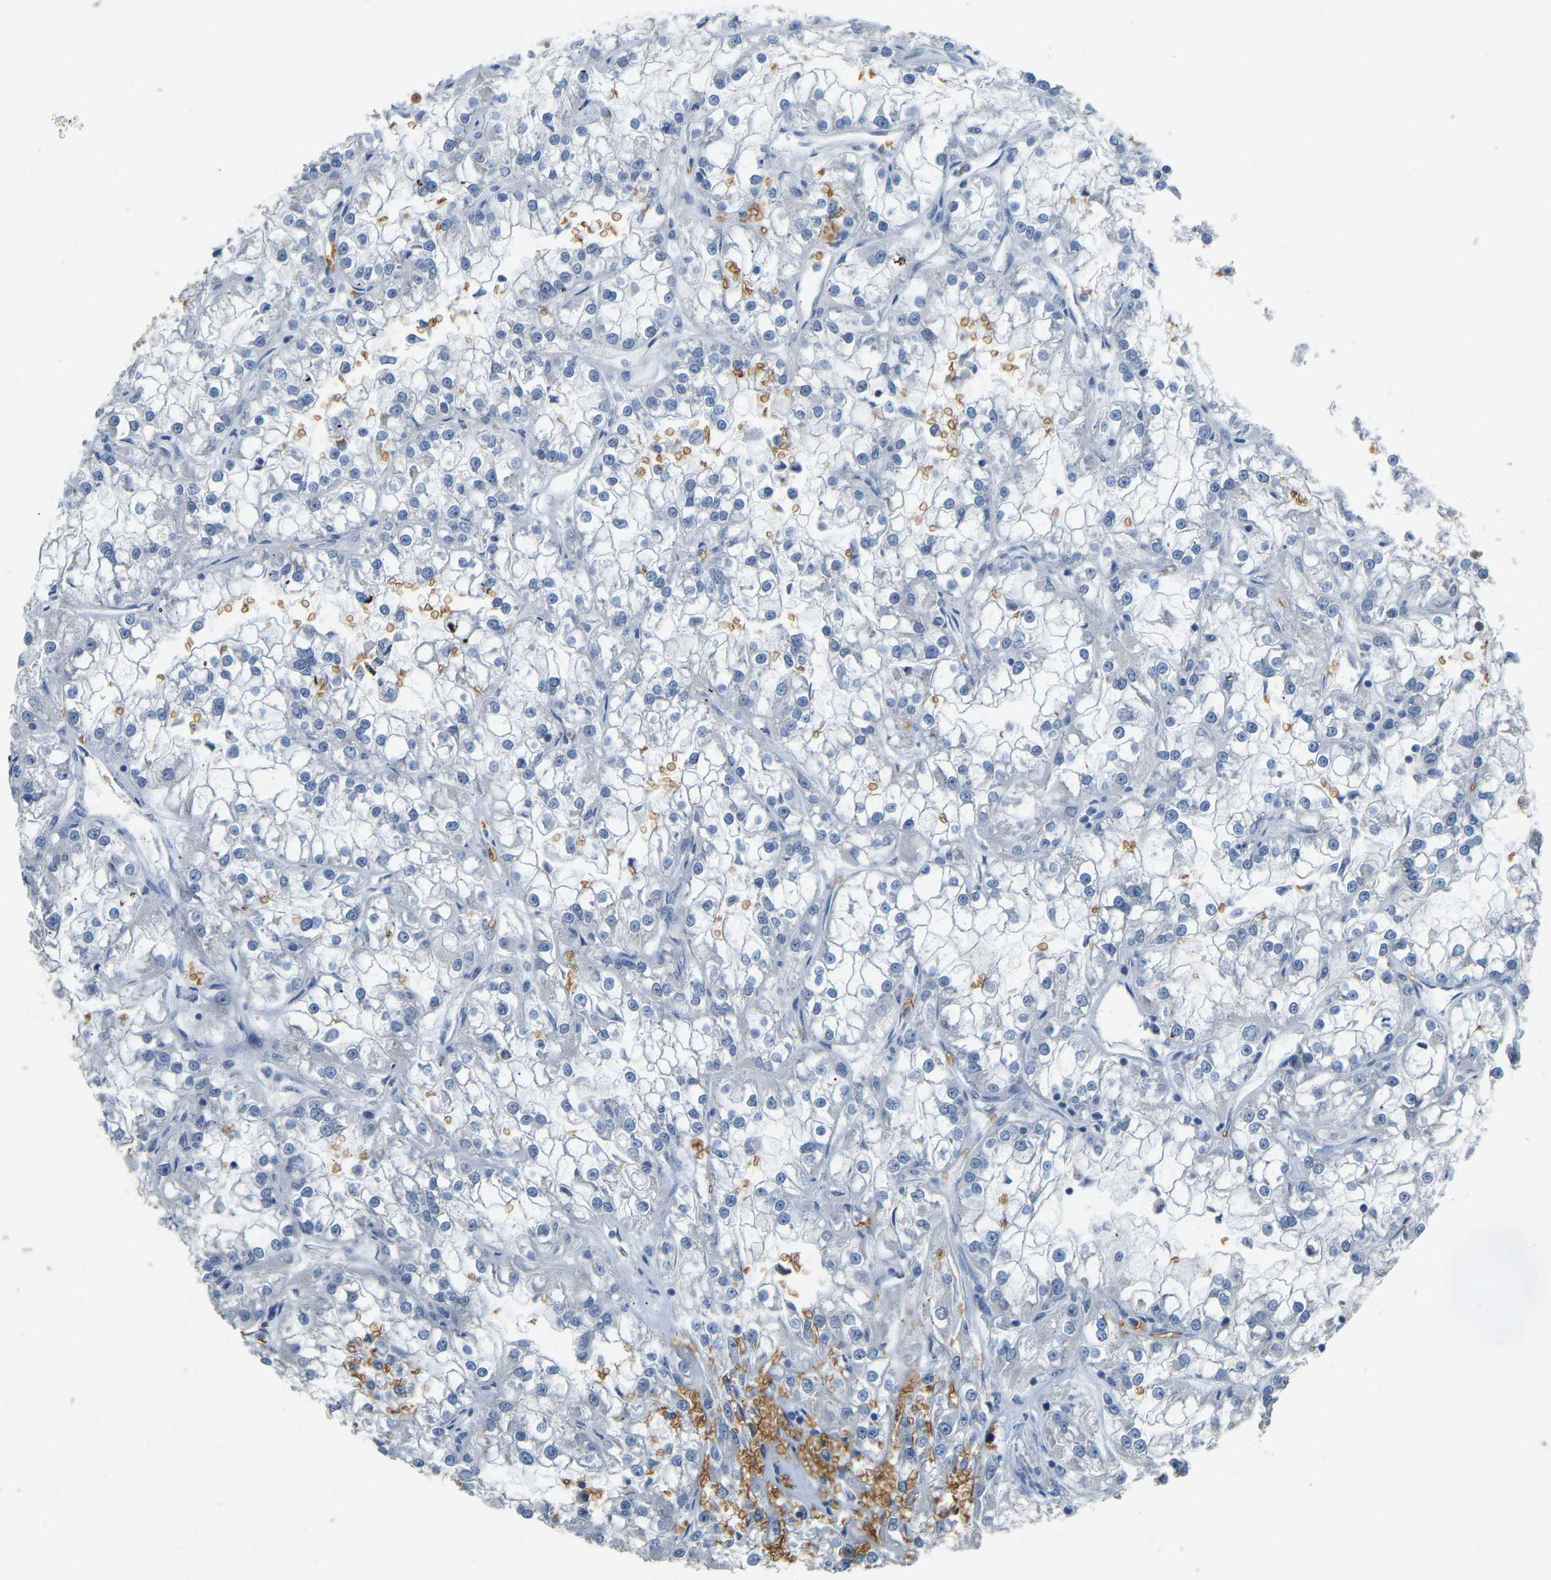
{"staining": {"intensity": "negative", "quantity": "none", "location": "none"}, "tissue": "renal cancer", "cell_type": "Tumor cells", "image_type": "cancer", "snomed": [{"axis": "morphology", "description": "Adenocarcinoma, NOS"}, {"axis": "topography", "description": "Kidney"}], "caption": "High magnification brightfield microscopy of adenocarcinoma (renal) stained with DAB (brown) and counterstained with hematoxylin (blue): tumor cells show no significant staining. (DAB immunohistochemistry (IHC), high magnification).", "gene": "CFAP298", "patient": {"sex": "female", "age": 52}}